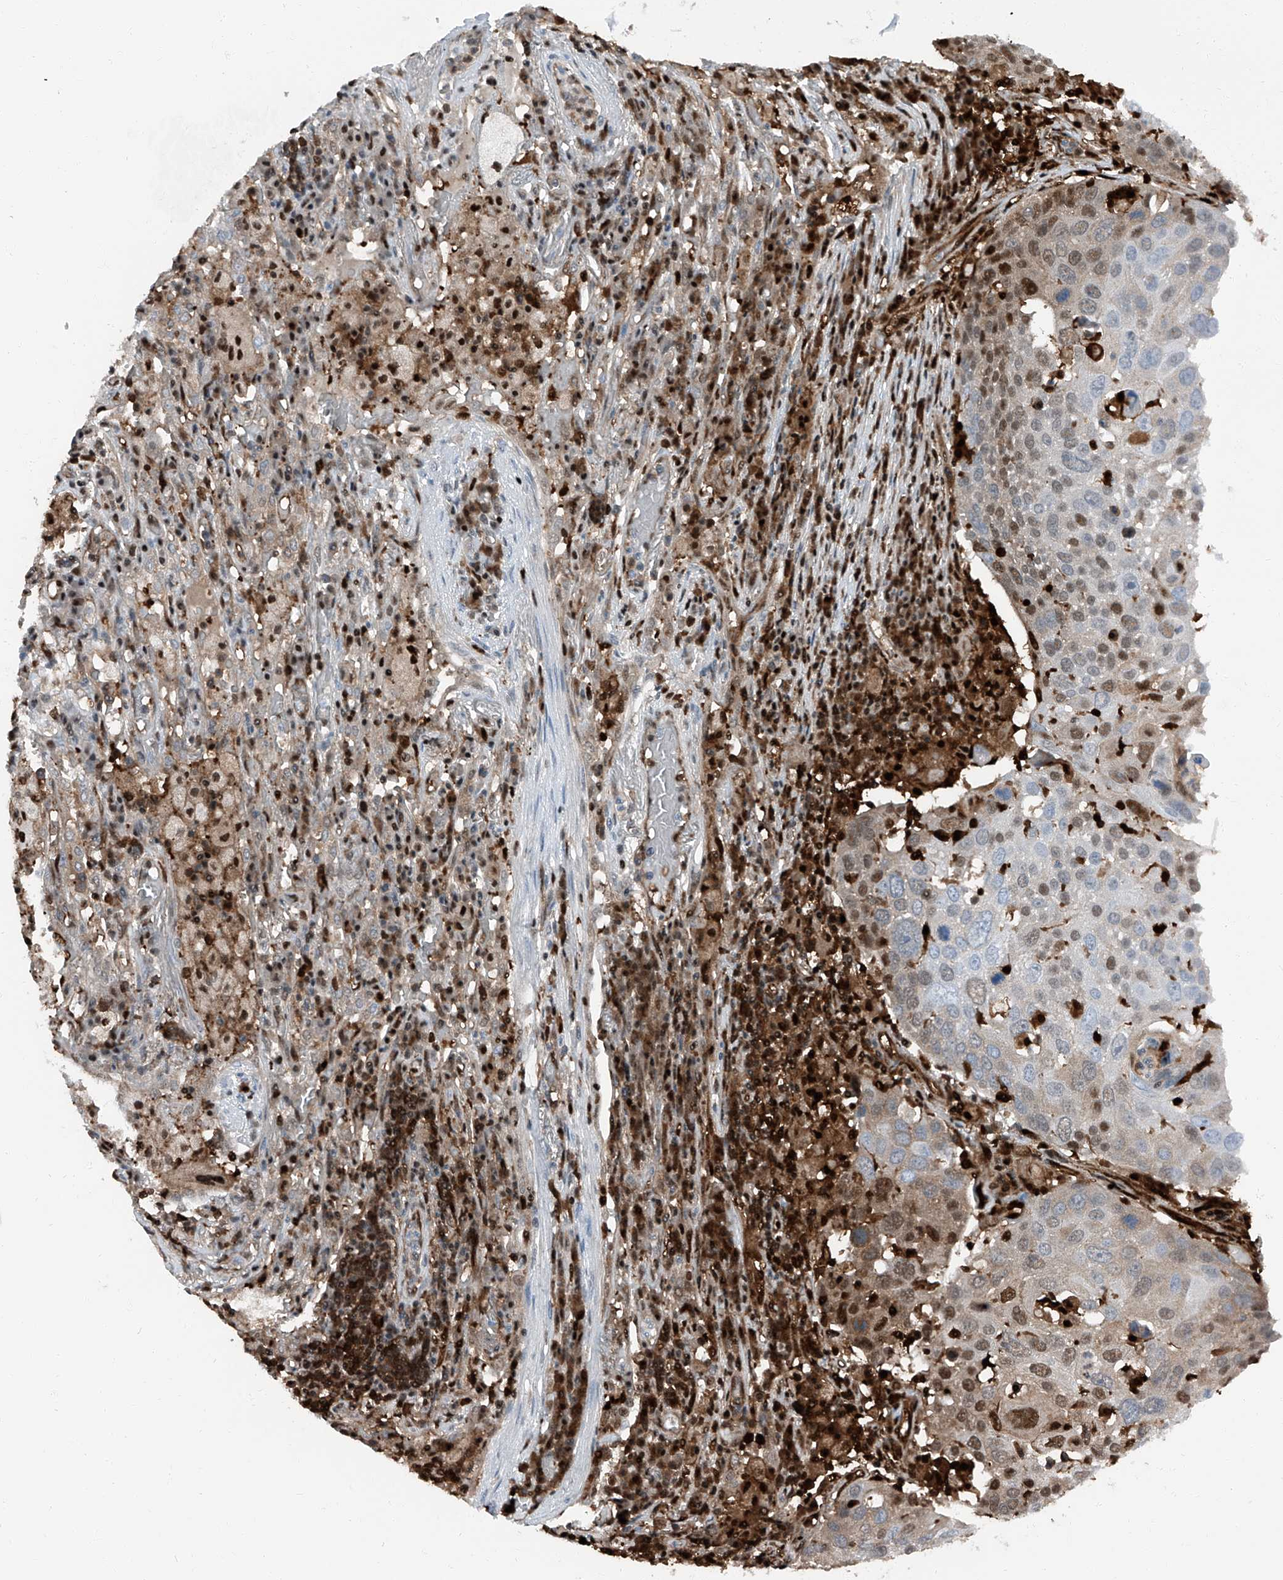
{"staining": {"intensity": "moderate", "quantity": "25%-75%", "location": "nuclear"}, "tissue": "lung cancer", "cell_type": "Tumor cells", "image_type": "cancer", "snomed": [{"axis": "morphology", "description": "Squamous cell carcinoma, NOS"}, {"axis": "topography", "description": "Lung"}], "caption": "Tumor cells demonstrate medium levels of moderate nuclear positivity in approximately 25%-75% of cells in human lung squamous cell carcinoma.", "gene": "PSMB10", "patient": {"sex": "male", "age": 65}}